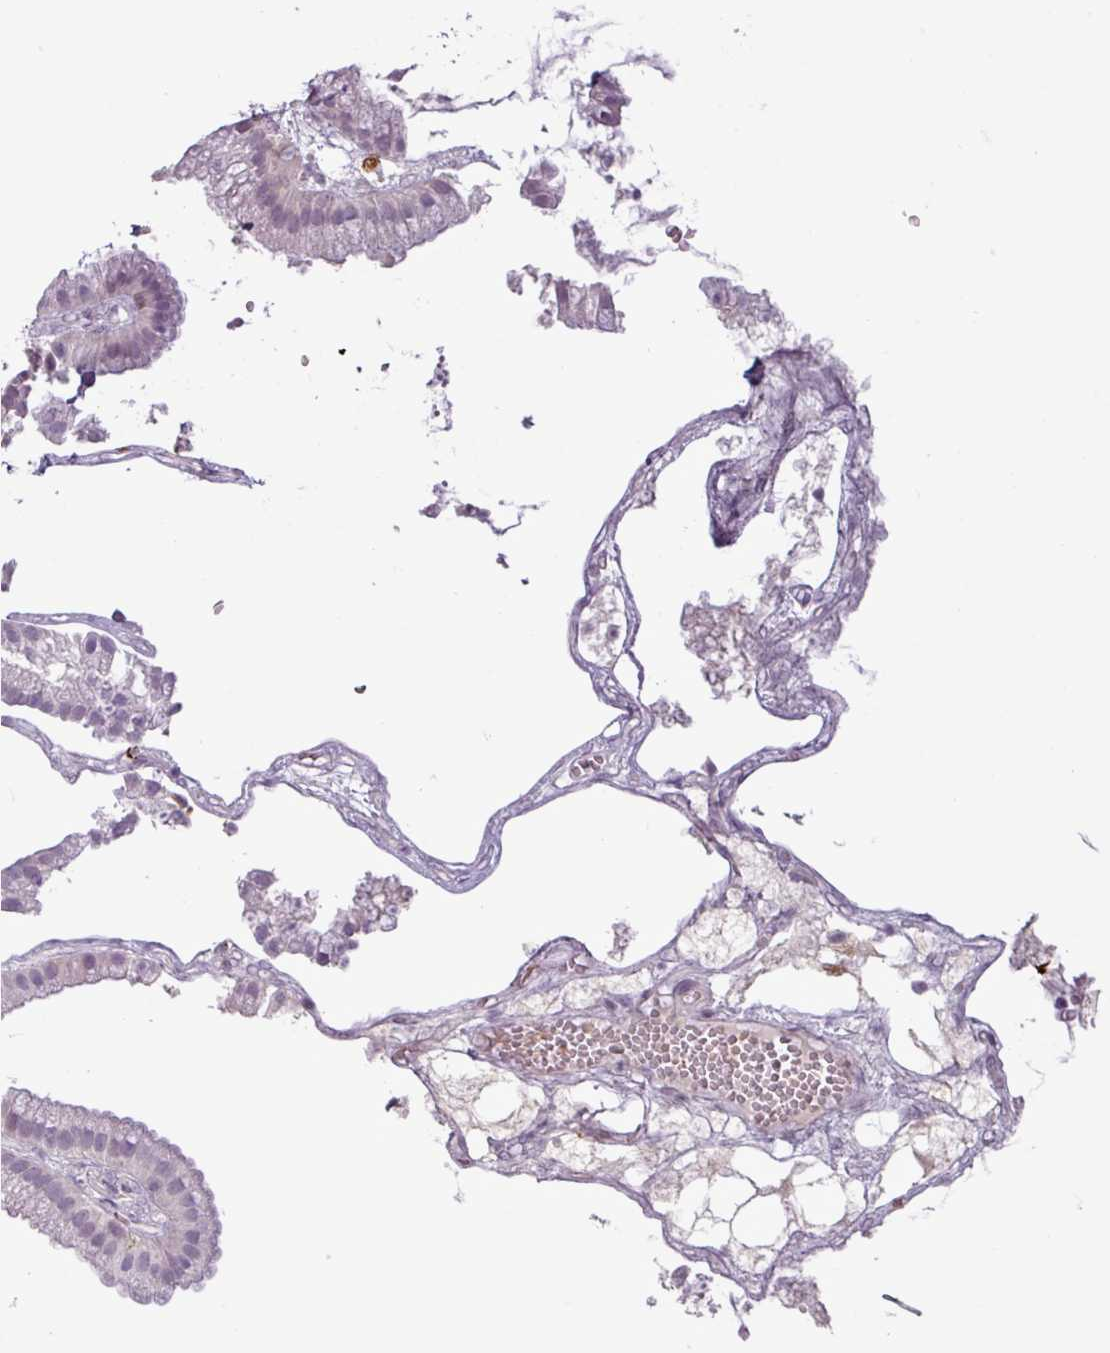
{"staining": {"intensity": "negative", "quantity": "none", "location": "none"}, "tissue": "gallbladder", "cell_type": "Glandular cells", "image_type": "normal", "snomed": [{"axis": "morphology", "description": "Normal tissue, NOS"}, {"axis": "topography", "description": "Gallbladder"}], "caption": "Immunohistochemistry of benign human gallbladder displays no expression in glandular cells. (Stains: DAB immunohistochemistry (IHC) with hematoxylin counter stain, Microscopy: brightfield microscopy at high magnification).", "gene": "C9orf24", "patient": {"sex": "female", "age": 63}}